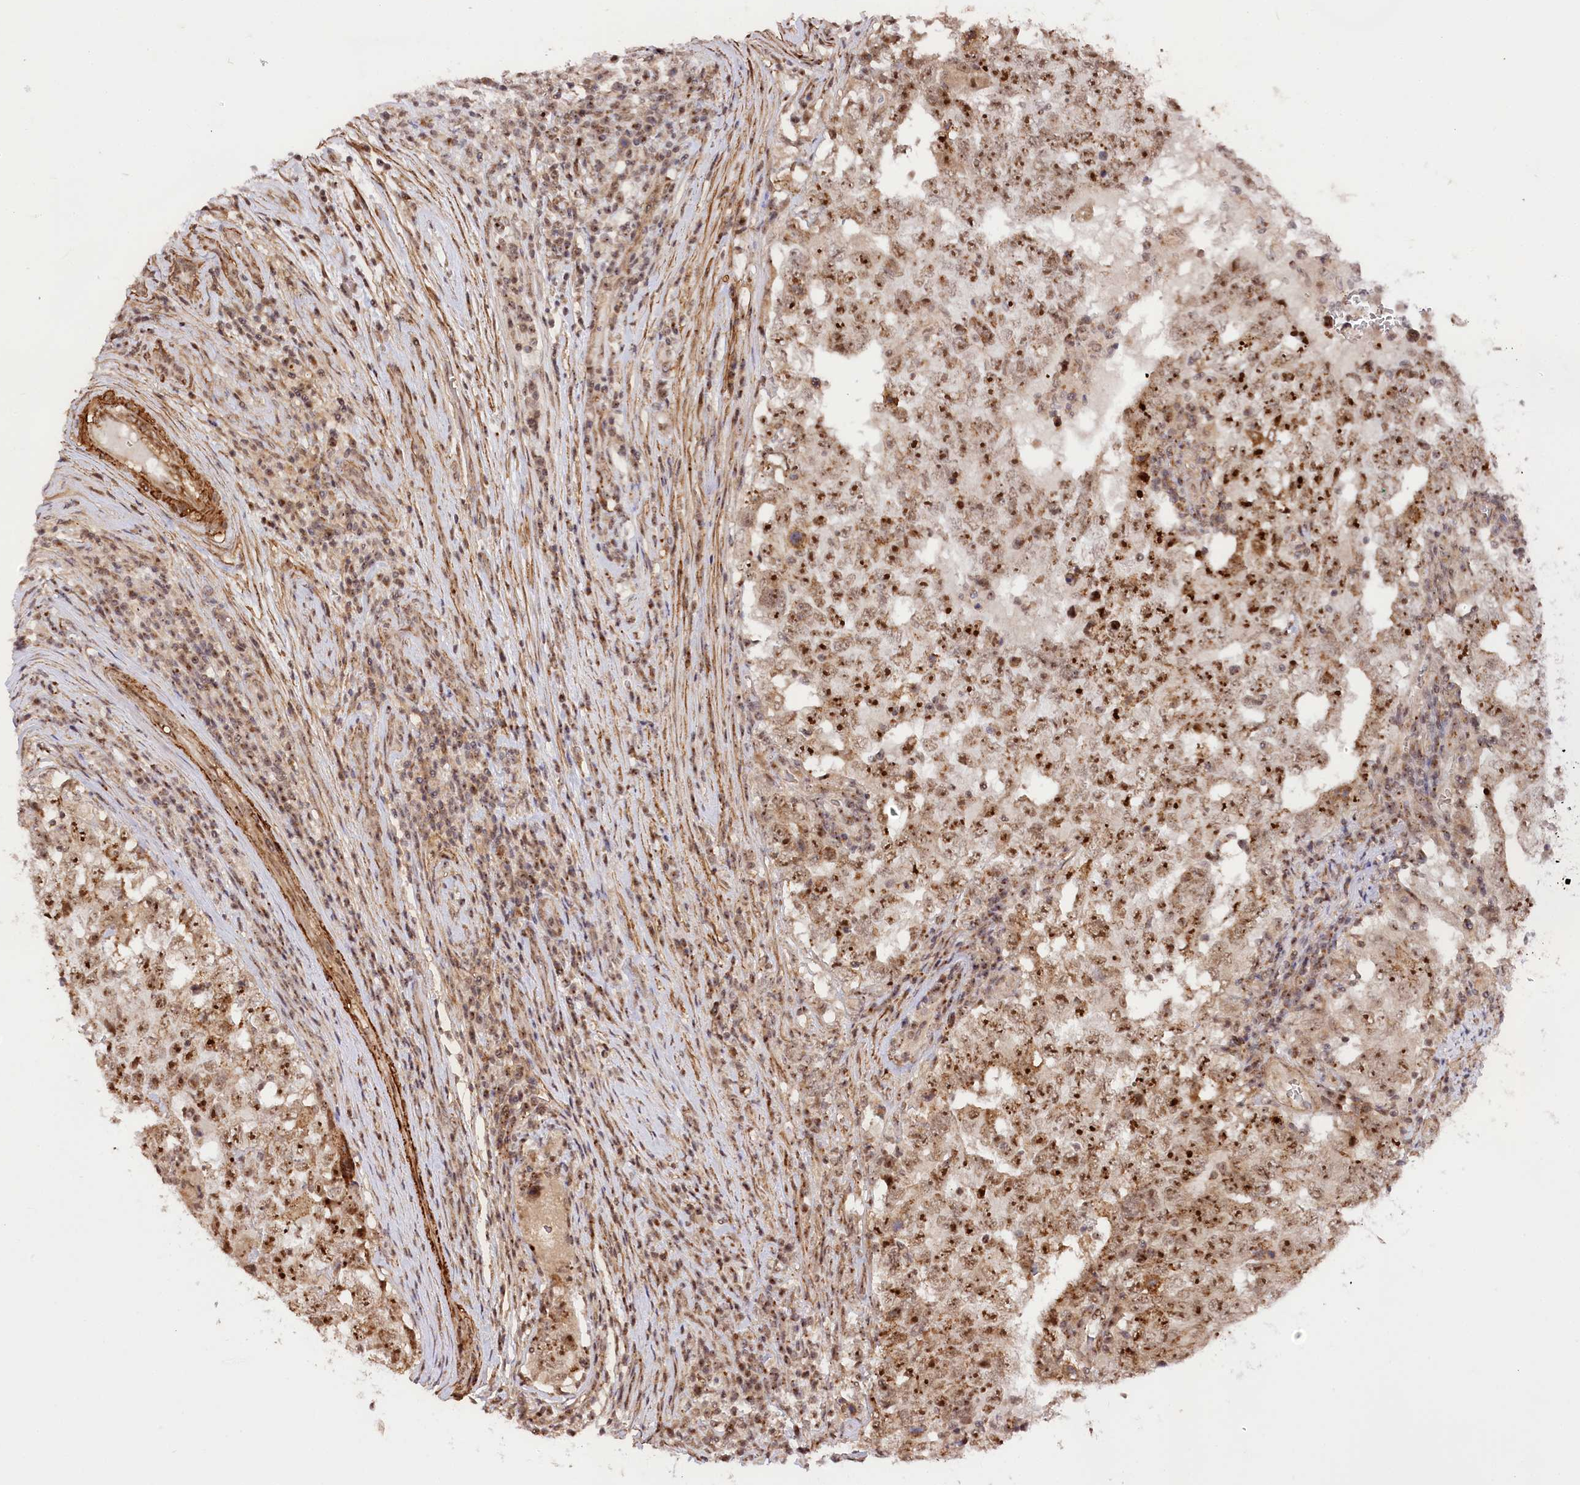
{"staining": {"intensity": "moderate", "quantity": ">75%", "location": "nuclear"}, "tissue": "testis cancer", "cell_type": "Tumor cells", "image_type": "cancer", "snomed": [{"axis": "morphology", "description": "Carcinoma, Embryonal, NOS"}, {"axis": "topography", "description": "Testis"}], "caption": "A micrograph showing moderate nuclear staining in about >75% of tumor cells in testis cancer (embryonal carcinoma), as visualized by brown immunohistochemical staining.", "gene": "GNL3L", "patient": {"sex": "male", "age": 26}}